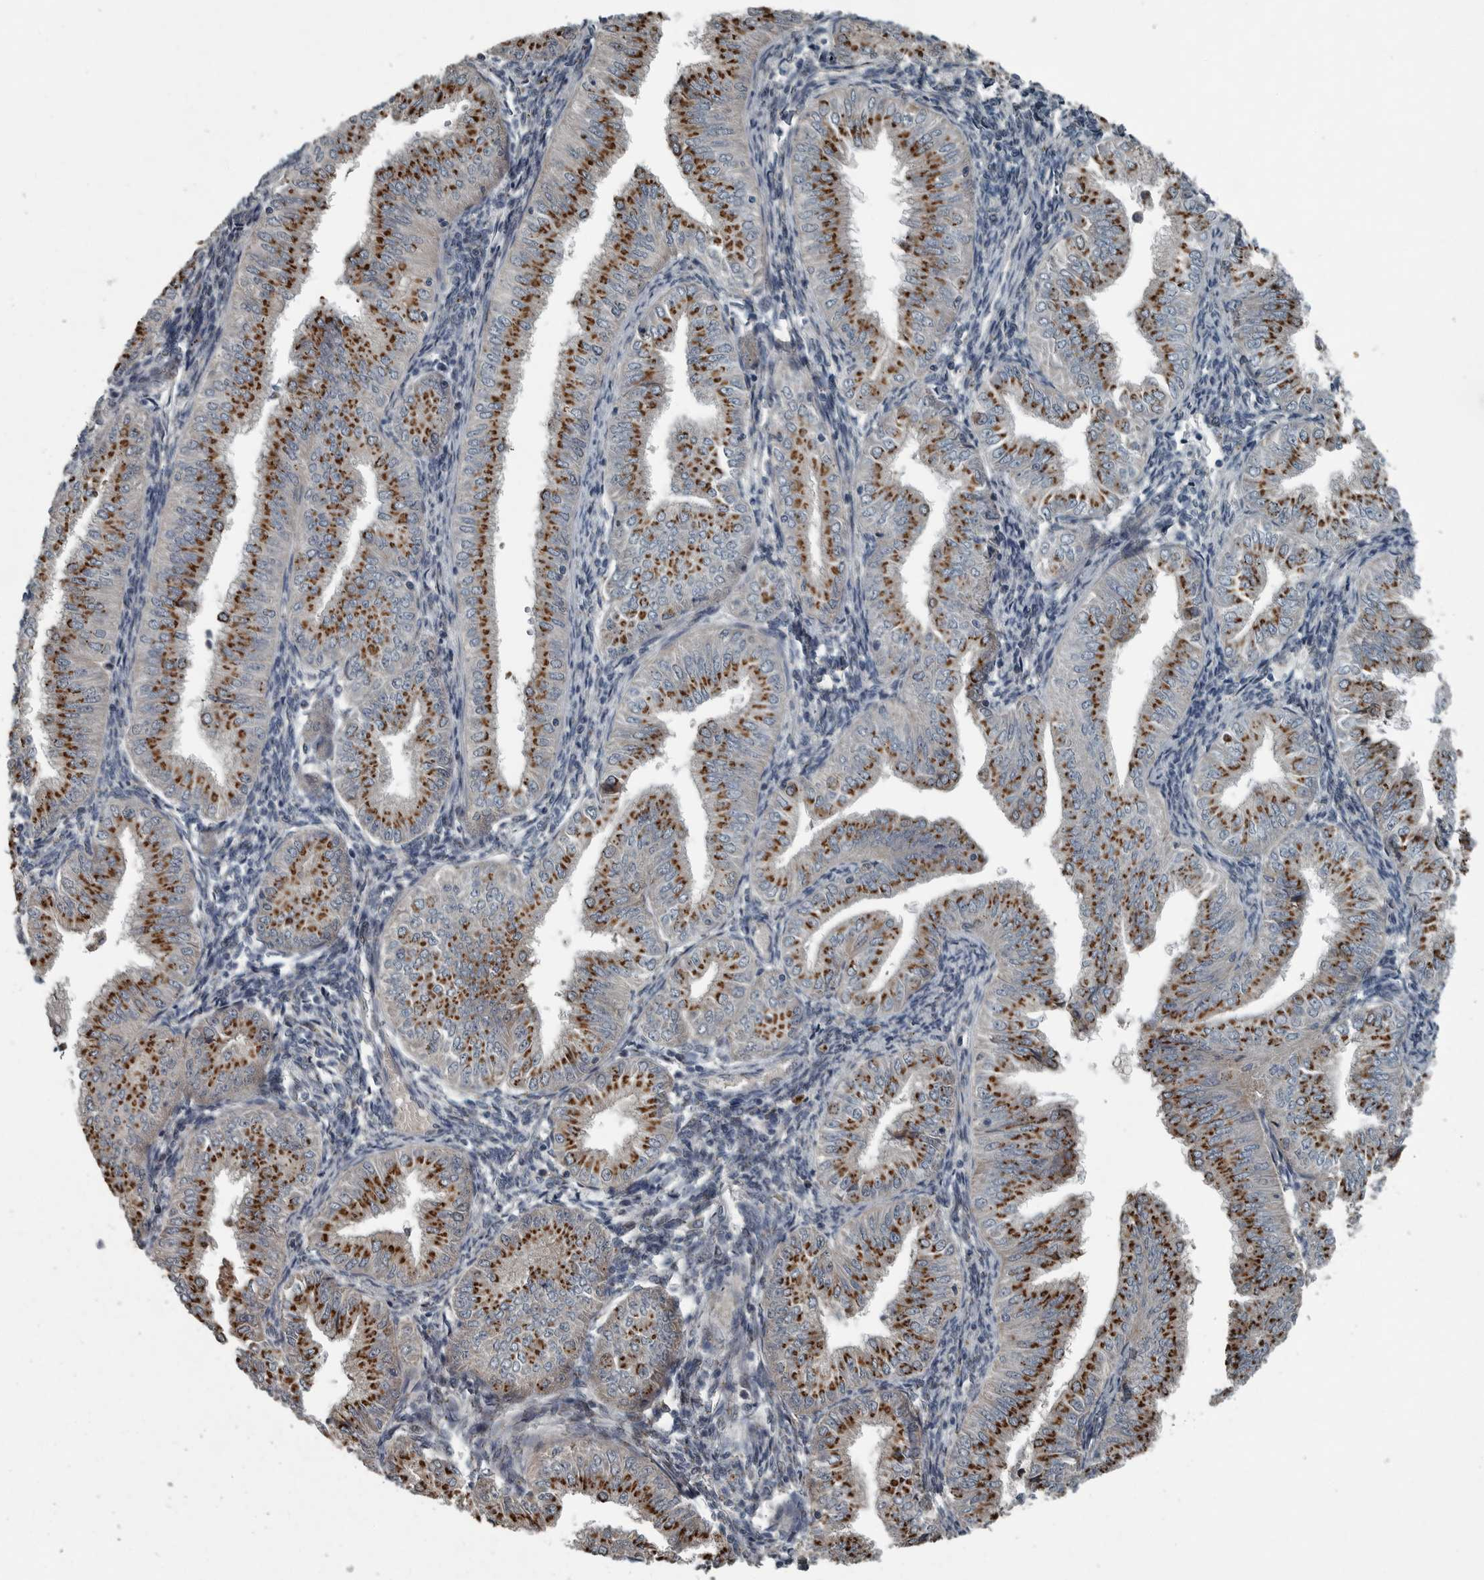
{"staining": {"intensity": "strong", "quantity": ">75%", "location": "cytoplasmic/membranous"}, "tissue": "endometrial cancer", "cell_type": "Tumor cells", "image_type": "cancer", "snomed": [{"axis": "morphology", "description": "Normal tissue, NOS"}, {"axis": "morphology", "description": "Adenocarcinoma, NOS"}, {"axis": "topography", "description": "Endometrium"}], "caption": "The image reveals staining of adenocarcinoma (endometrial), revealing strong cytoplasmic/membranous protein expression (brown color) within tumor cells. (Brightfield microscopy of DAB IHC at high magnification).", "gene": "ZNF345", "patient": {"sex": "female", "age": 53}}